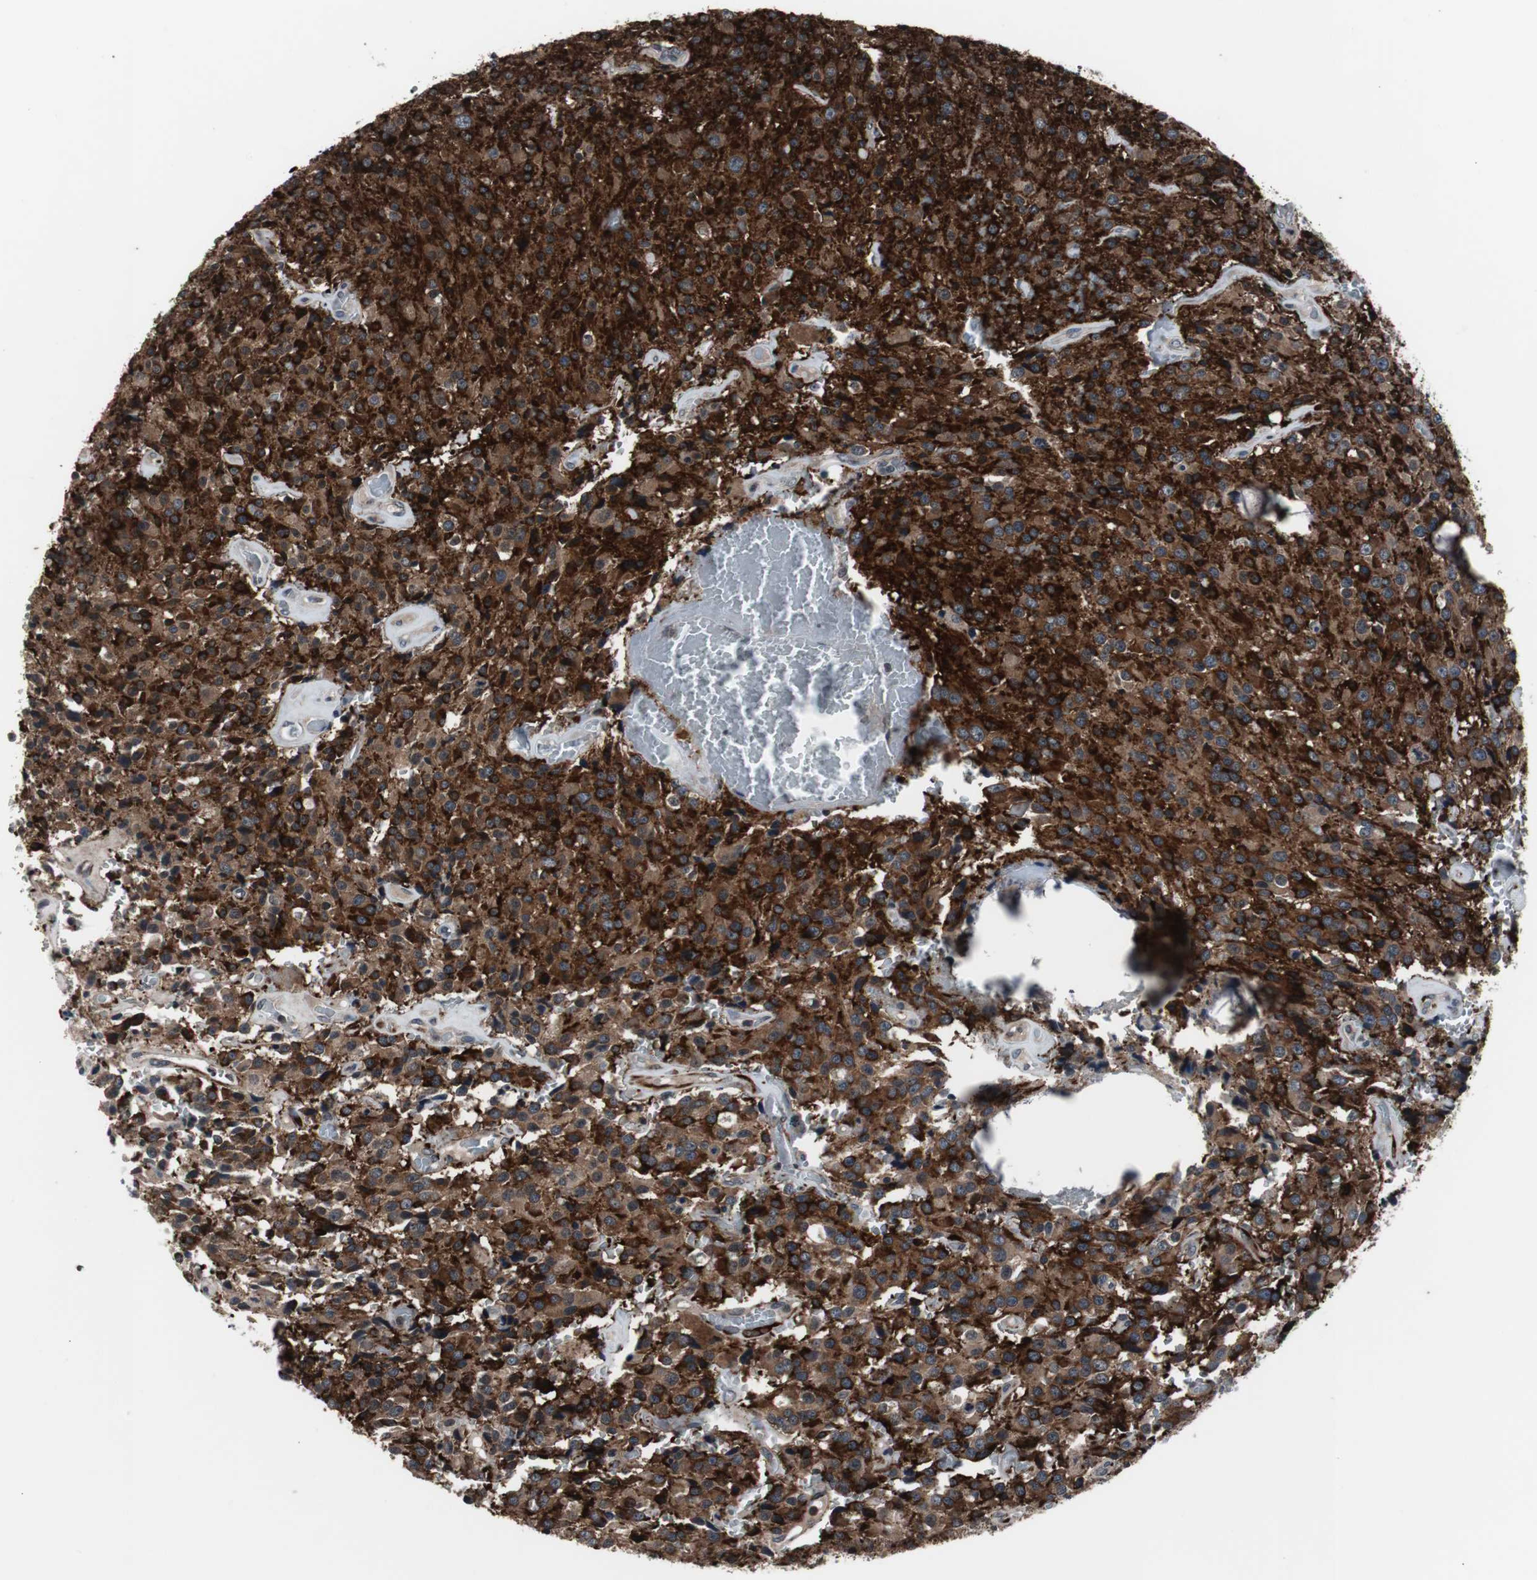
{"staining": {"intensity": "strong", "quantity": ">75%", "location": "cytoplasmic/membranous"}, "tissue": "glioma", "cell_type": "Tumor cells", "image_type": "cancer", "snomed": [{"axis": "morphology", "description": "Glioma, malignant, Low grade"}, {"axis": "topography", "description": "Brain"}], "caption": "IHC of malignant glioma (low-grade) demonstrates high levels of strong cytoplasmic/membranous expression in about >75% of tumor cells.", "gene": "CRADD", "patient": {"sex": "male", "age": 58}}